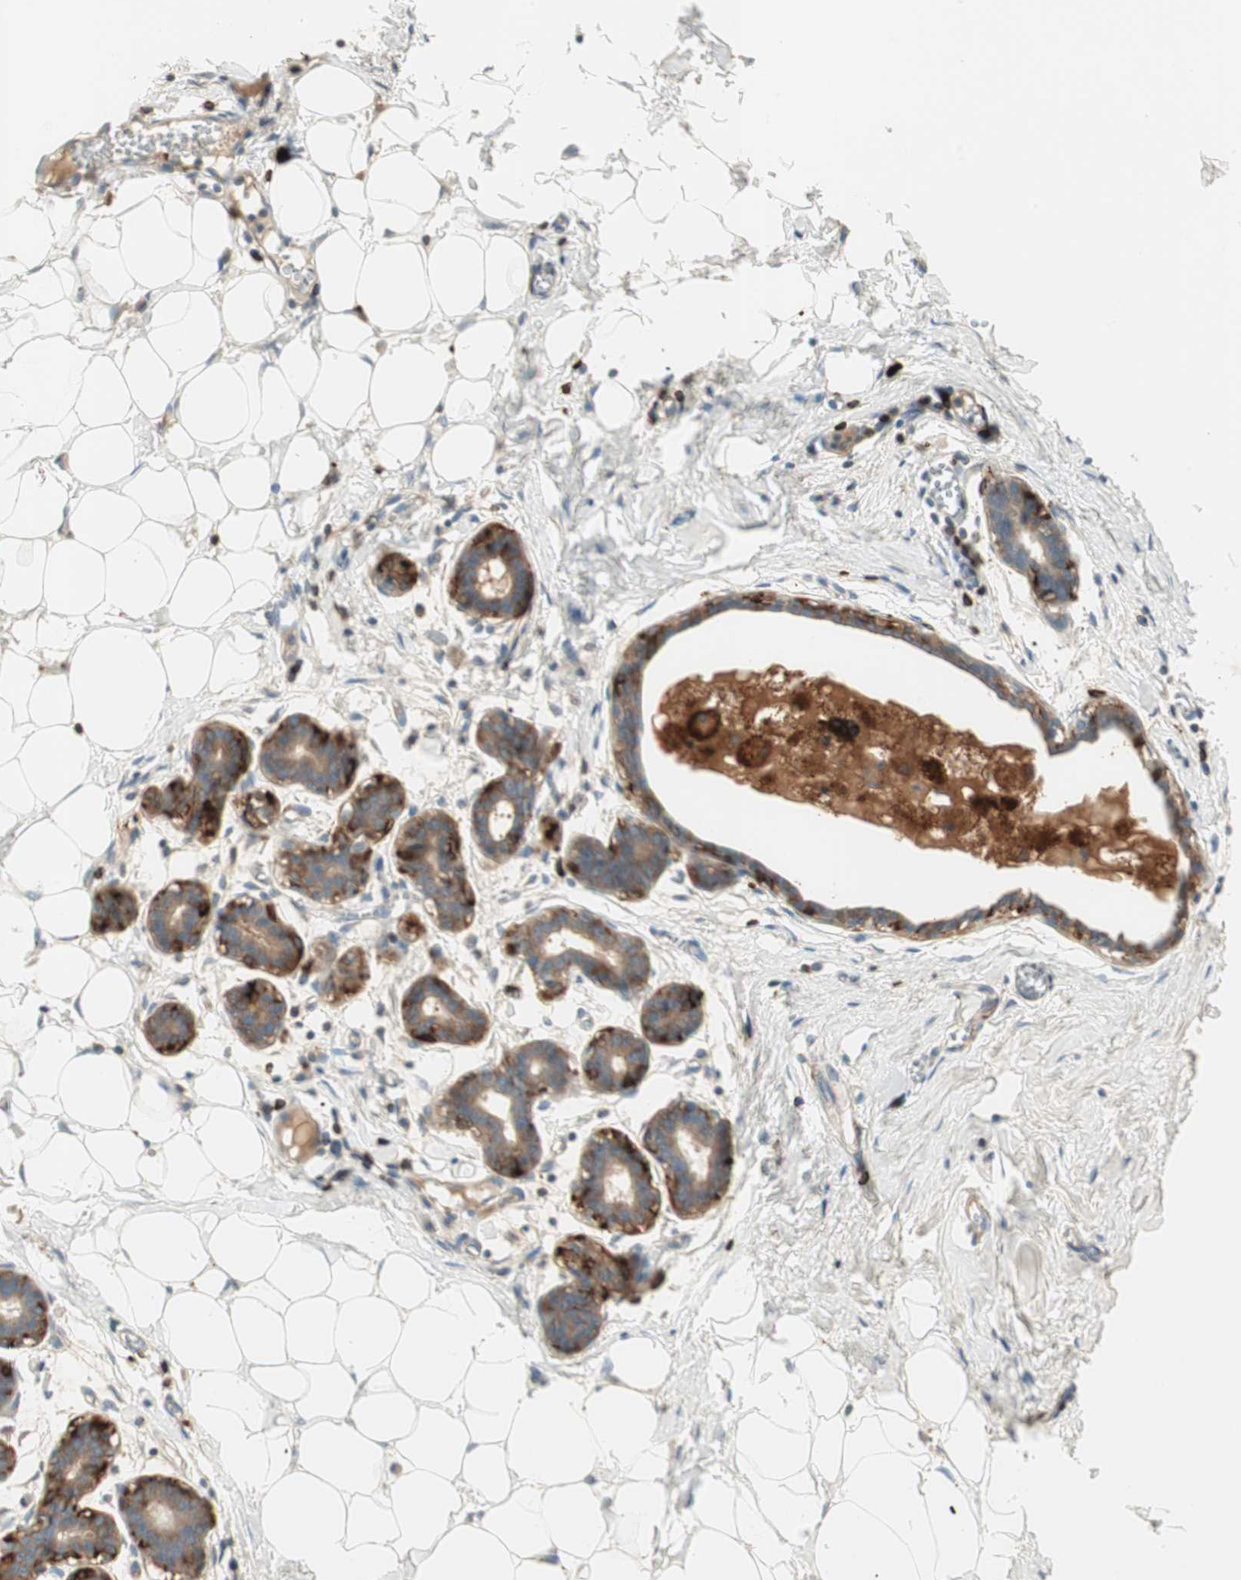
{"staining": {"intensity": "negative", "quantity": "none", "location": "none"}, "tissue": "breast", "cell_type": "Adipocytes", "image_type": "normal", "snomed": [{"axis": "morphology", "description": "Normal tissue, NOS"}, {"axis": "topography", "description": "Breast"}], "caption": "Image shows no significant protein staining in adipocytes of benign breast. (Brightfield microscopy of DAB (3,3'-diaminobenzidine) IHC at high magnification).", "gene": "SFRP1", "patient": {"sex": "female", "age": 27}}